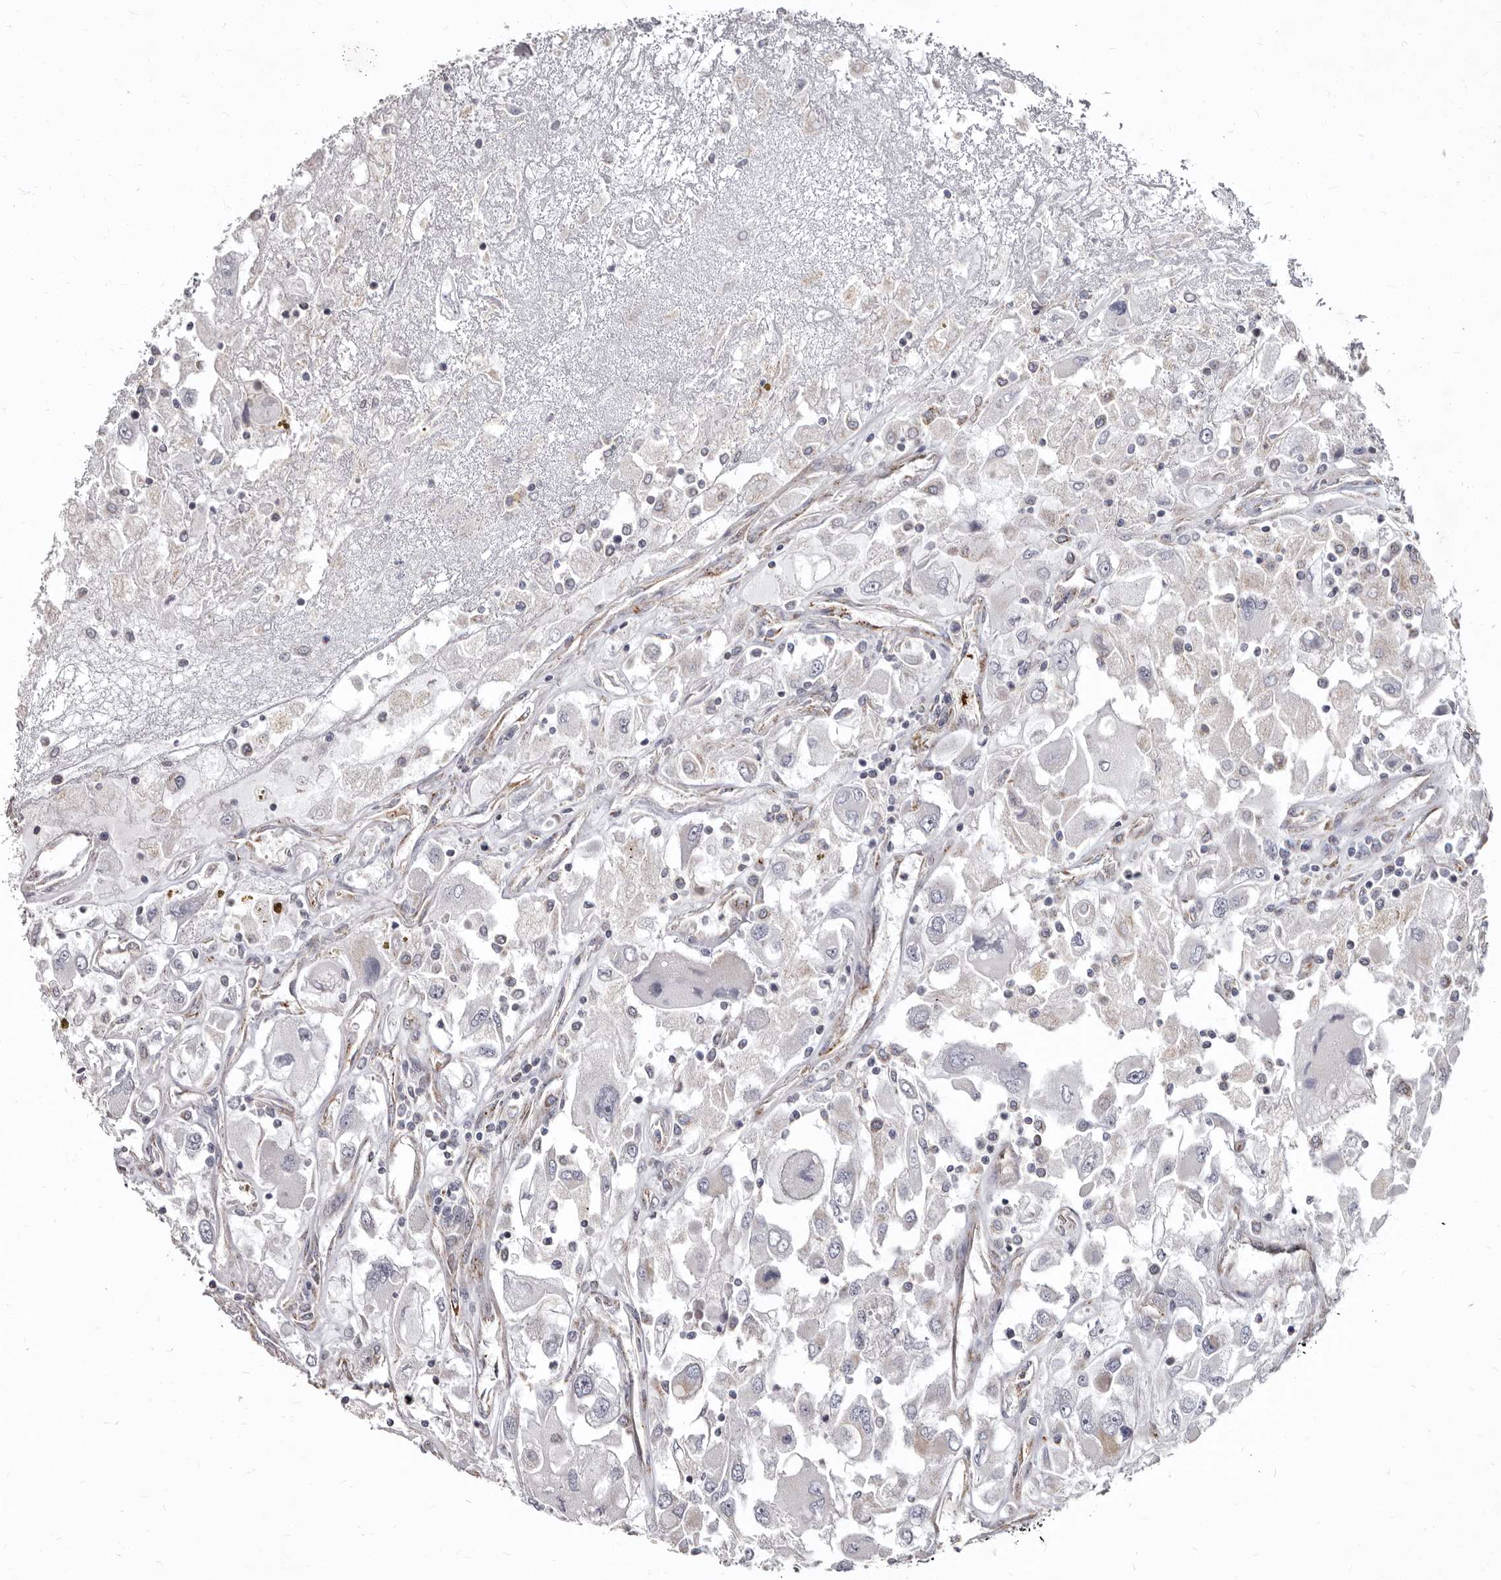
{"staining": {"intensity": "weak", "quantity": "<25%", "location": "cytoplasmic/membranous"}, "tissue": "renal cancer", "cell_type": "Tumor cells", "image_type": "cancer", "snomed": [{"axis": "morphology", "description": "Adenocarcinoma, NOS"}, {"axis": "topography", "description": "Kidney"}], "caption": "A high-resolution photomicrograph shows immunohistochemistry staining of adenocarcinoma (renal), which displays no significant staining in tumor cells.", "gene": "FMO2", "patient": {"sex": "female", "age": 52}}